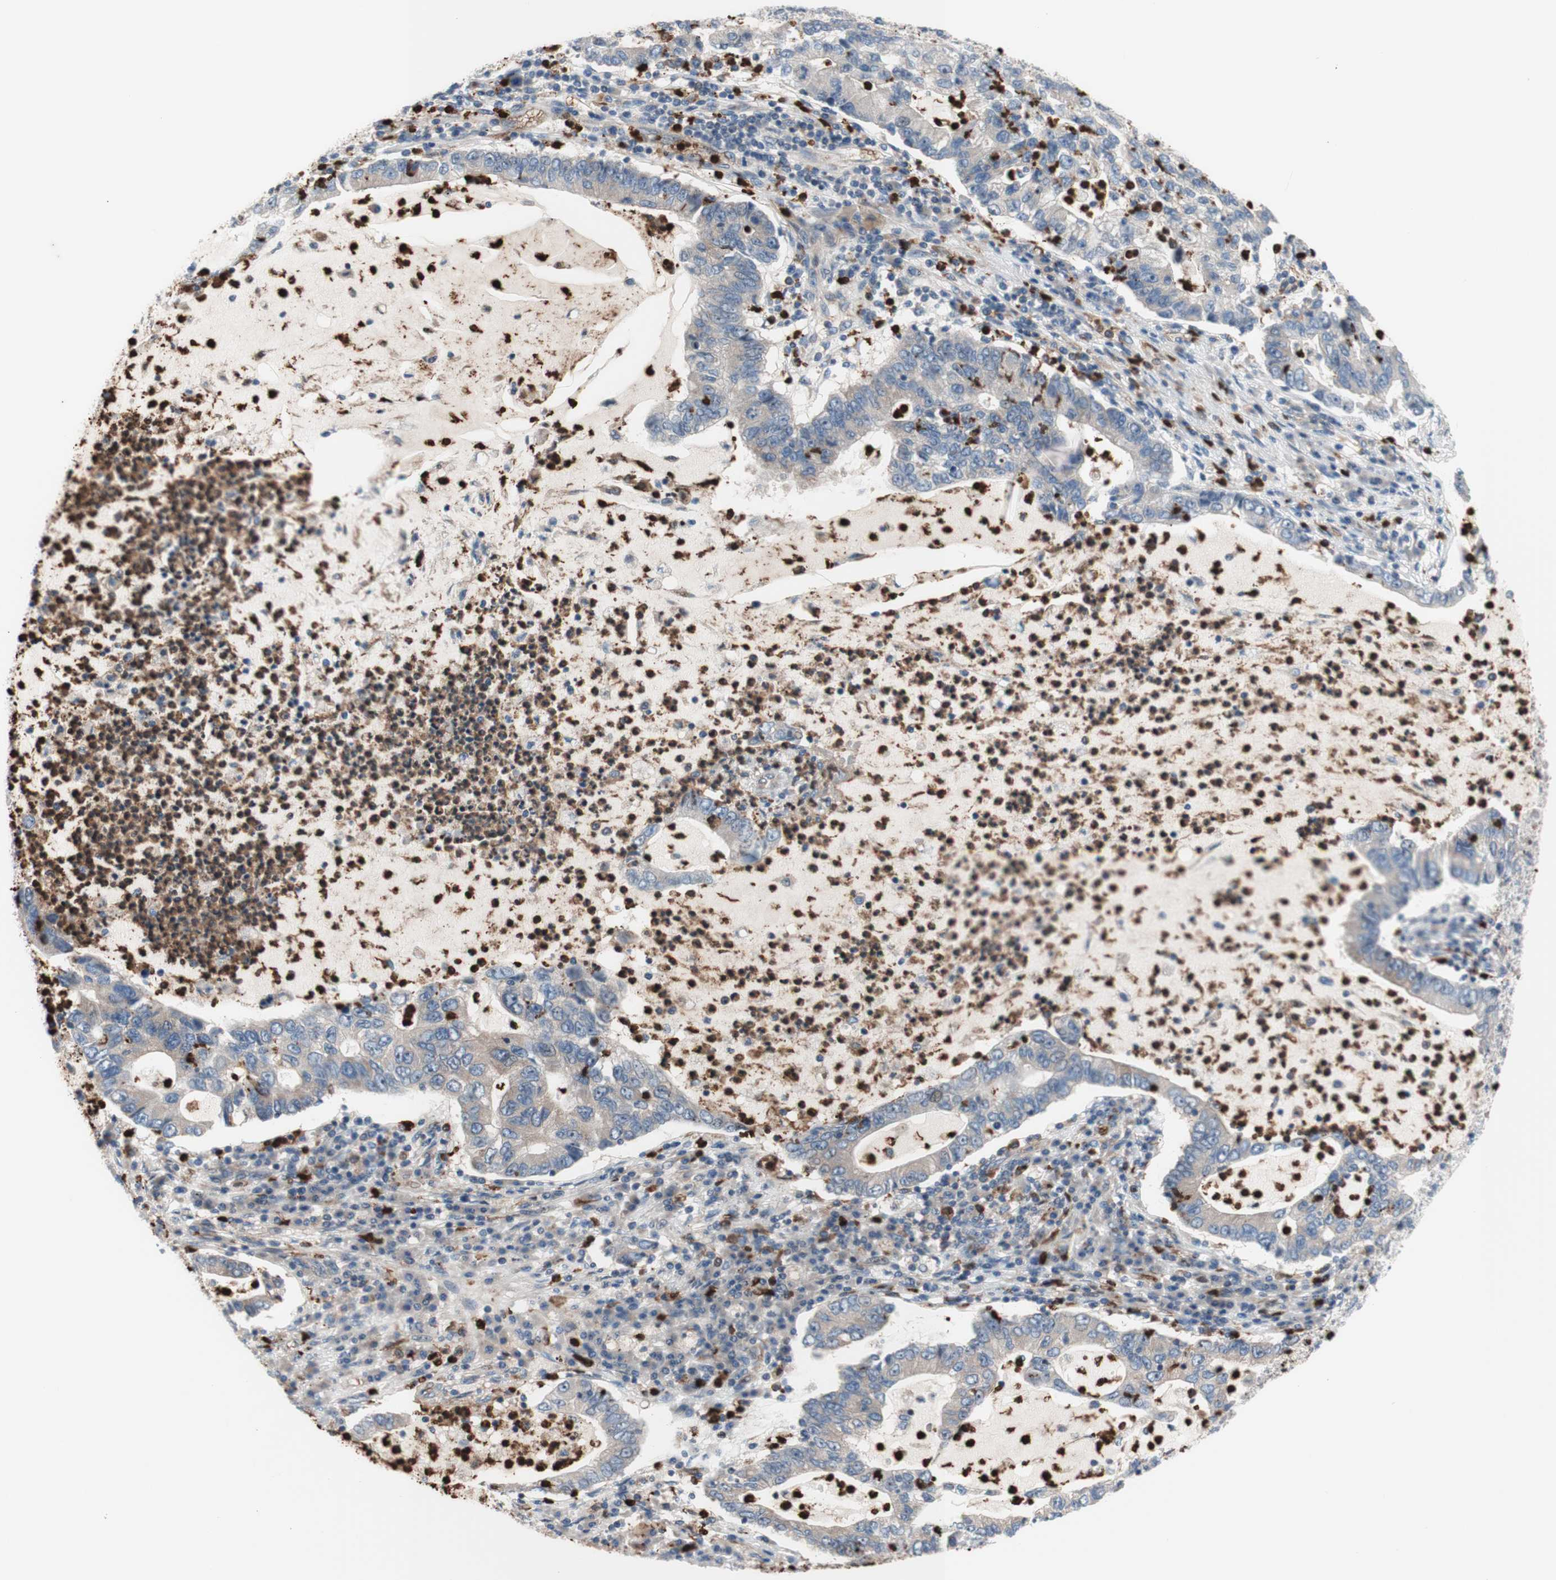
{"staining": {"intensity": "negative", "quantity": "none", "location": "none"}, "tissue": "lung cancer", "cell_type": "Tumor cells", "image_type": "cancer", "snomed": [{"axis": "morphology", "description": "Adenocarcinoma, NOS"}, {"axis": "topography", "description": "Lung"}], "caption": "Immunohistochemistry micrograph of human lung adenocarcinoma stained for a protein (brown), which displays no expression in tumor cells.", "gene": "USP9X", "patient": {"sex": "female", "age": 51}}